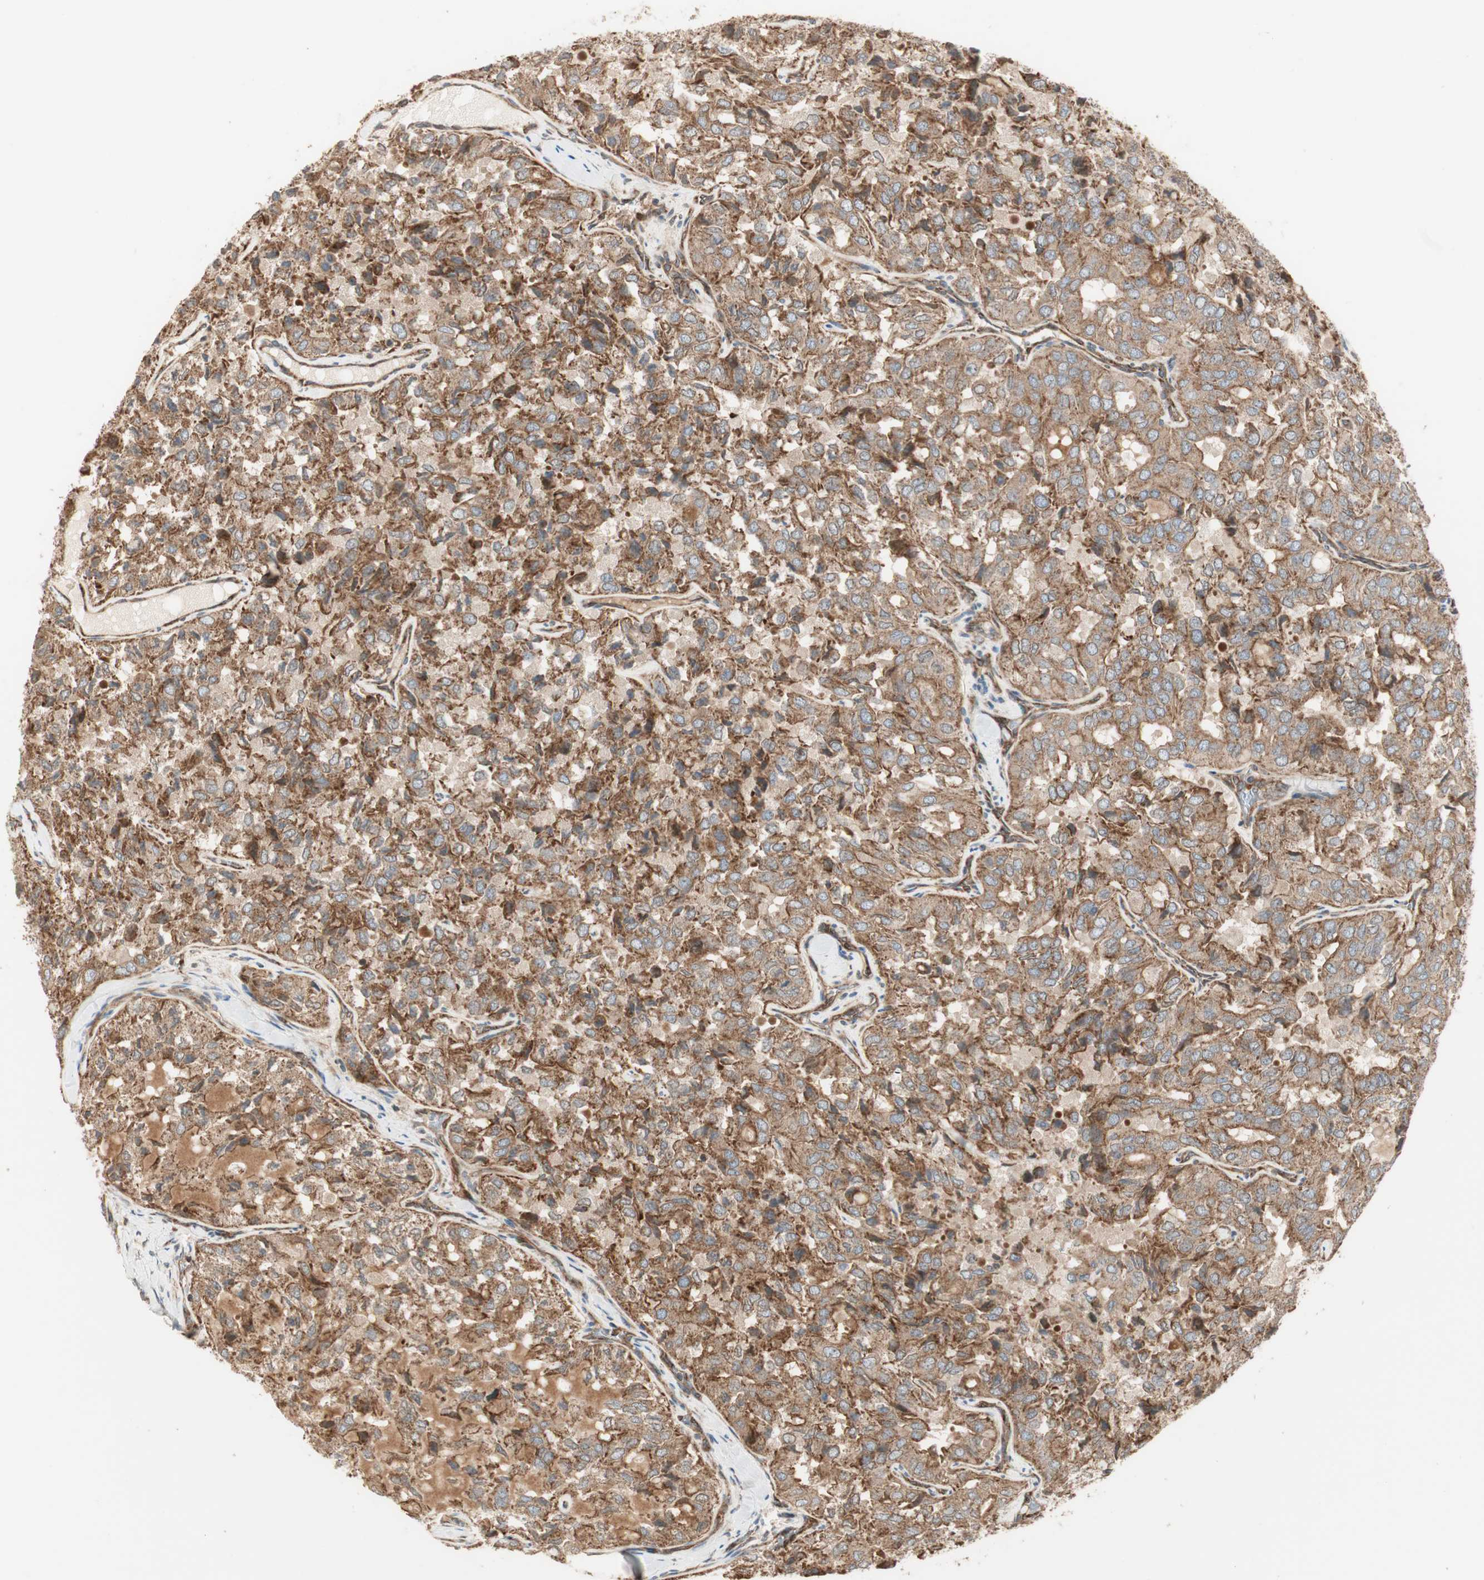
{"staining": {"intensity": "moderate", "quantity": ">75%", "location": "cytoplasmic/membranous"}, "tissue": "thyroid cancer", "cell_type": "Tumor cells", "image_type": "cancer", "snomed": [{"axis": "morphology", "description": "Follicular adenoma carcinoma, NOS"}, {"axis": "topography", "description": "Thyroid gland"}], "caption": "Thyroid cancer (follicular adenoma carcinoma) tissue shows moderate cytoplasmic/membranous positivity in approximately >75% of tumor cells, visualized by immunohistochemistry. (Brightfield microscopy of DAB IHC at high magnification).", "gene": "CTTNBP2NL", "patient": {"sex": "male", "age": 75}}